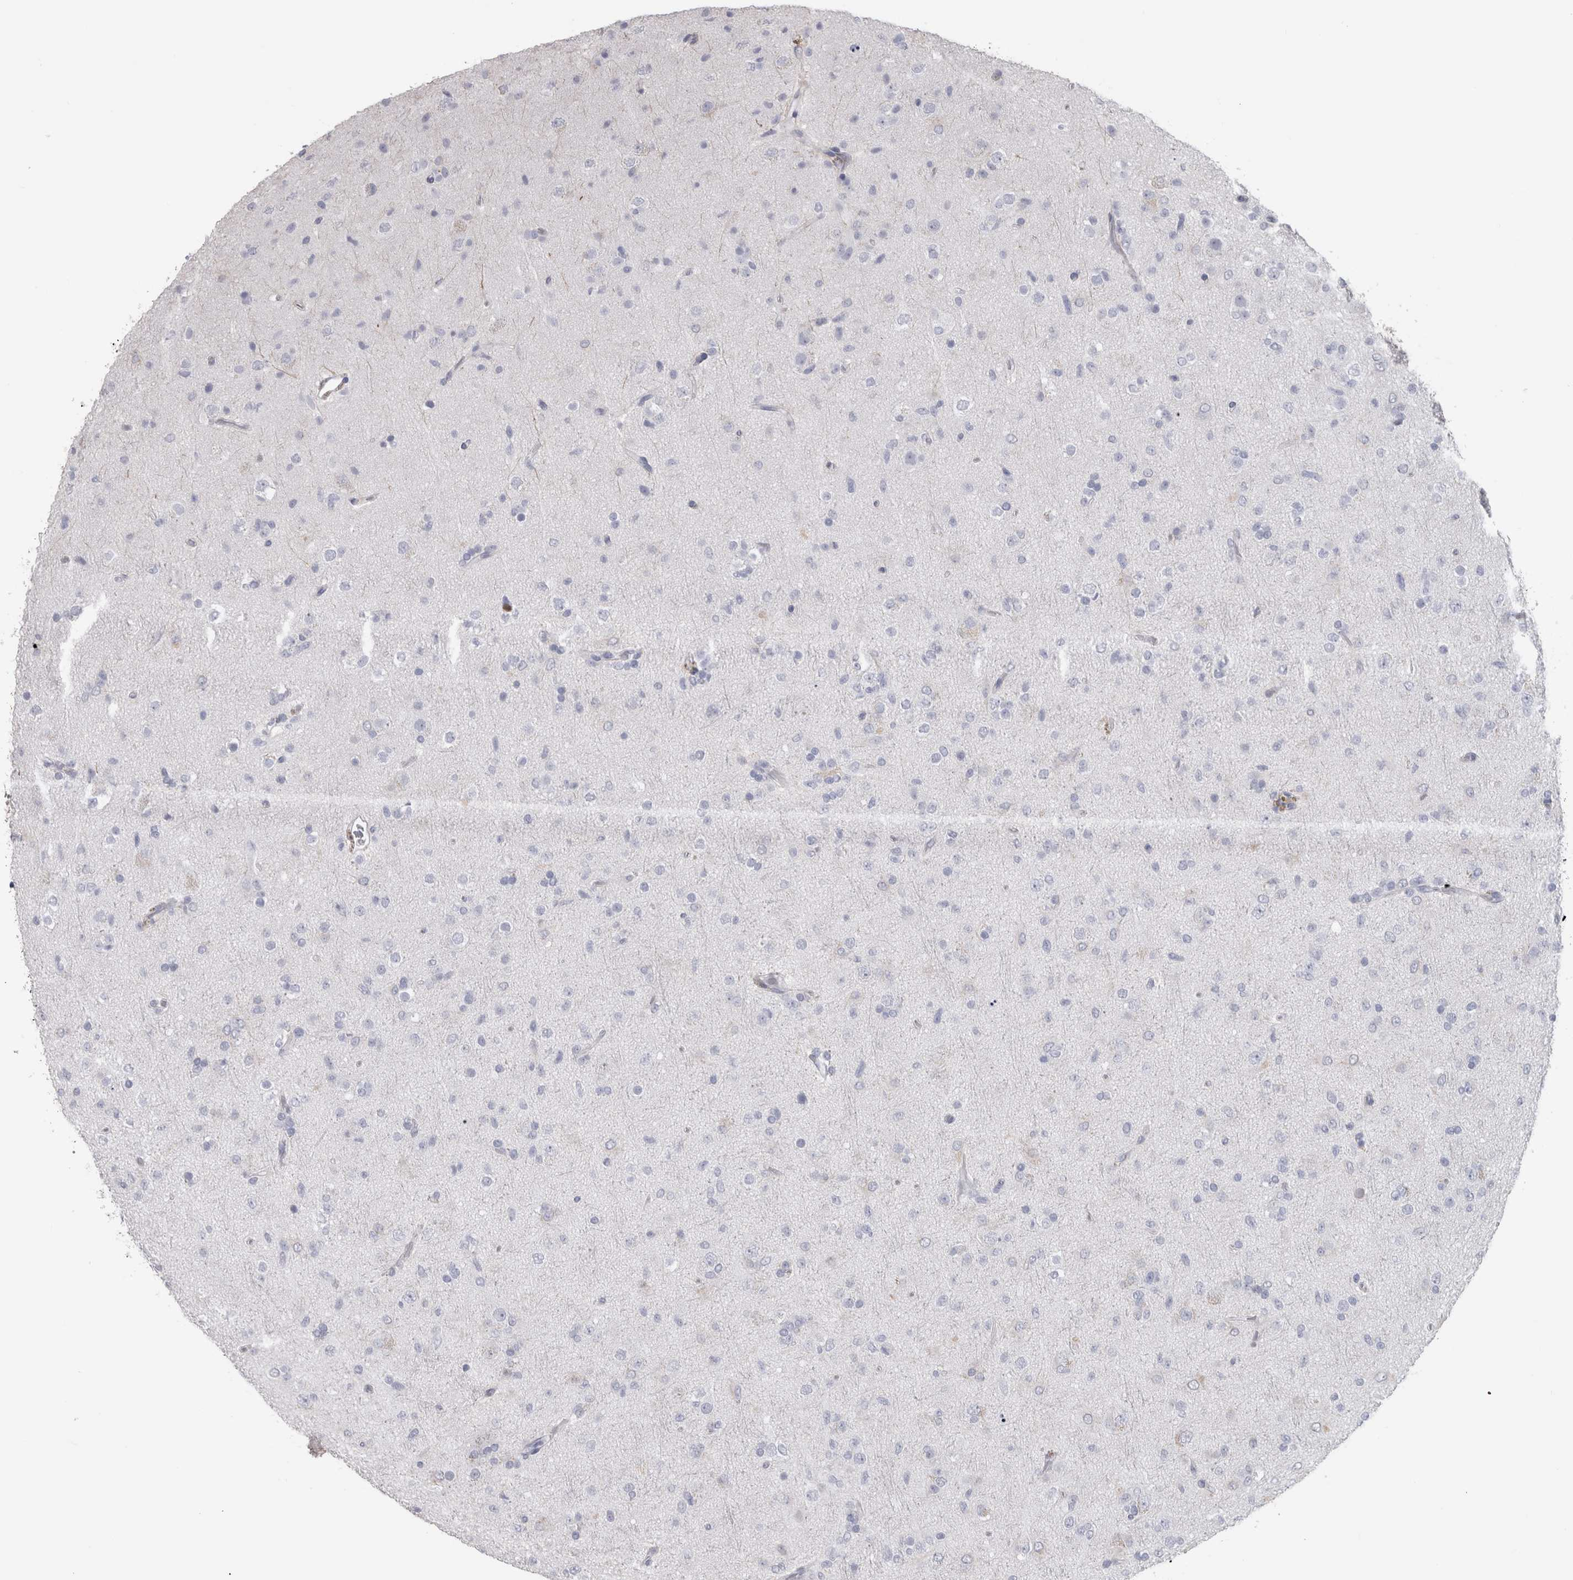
{"staining": {"intensity": "negative", "quantity": "none", "location": "none"}, "tissue": "glioma", "cell_type": "Tumor cells", "image_type": "cancer", "snomed": [{"axis": "morphology", "description": "Glioma, malignant, Low grade"}, {"axis": "topography", "description": "Brain"}], "caption": "Glioma was stained to show a protein in brown. There is no significant staining in tumor cells.", "gene": "PTH", "patient": {"sex": "male", "age": 65}}